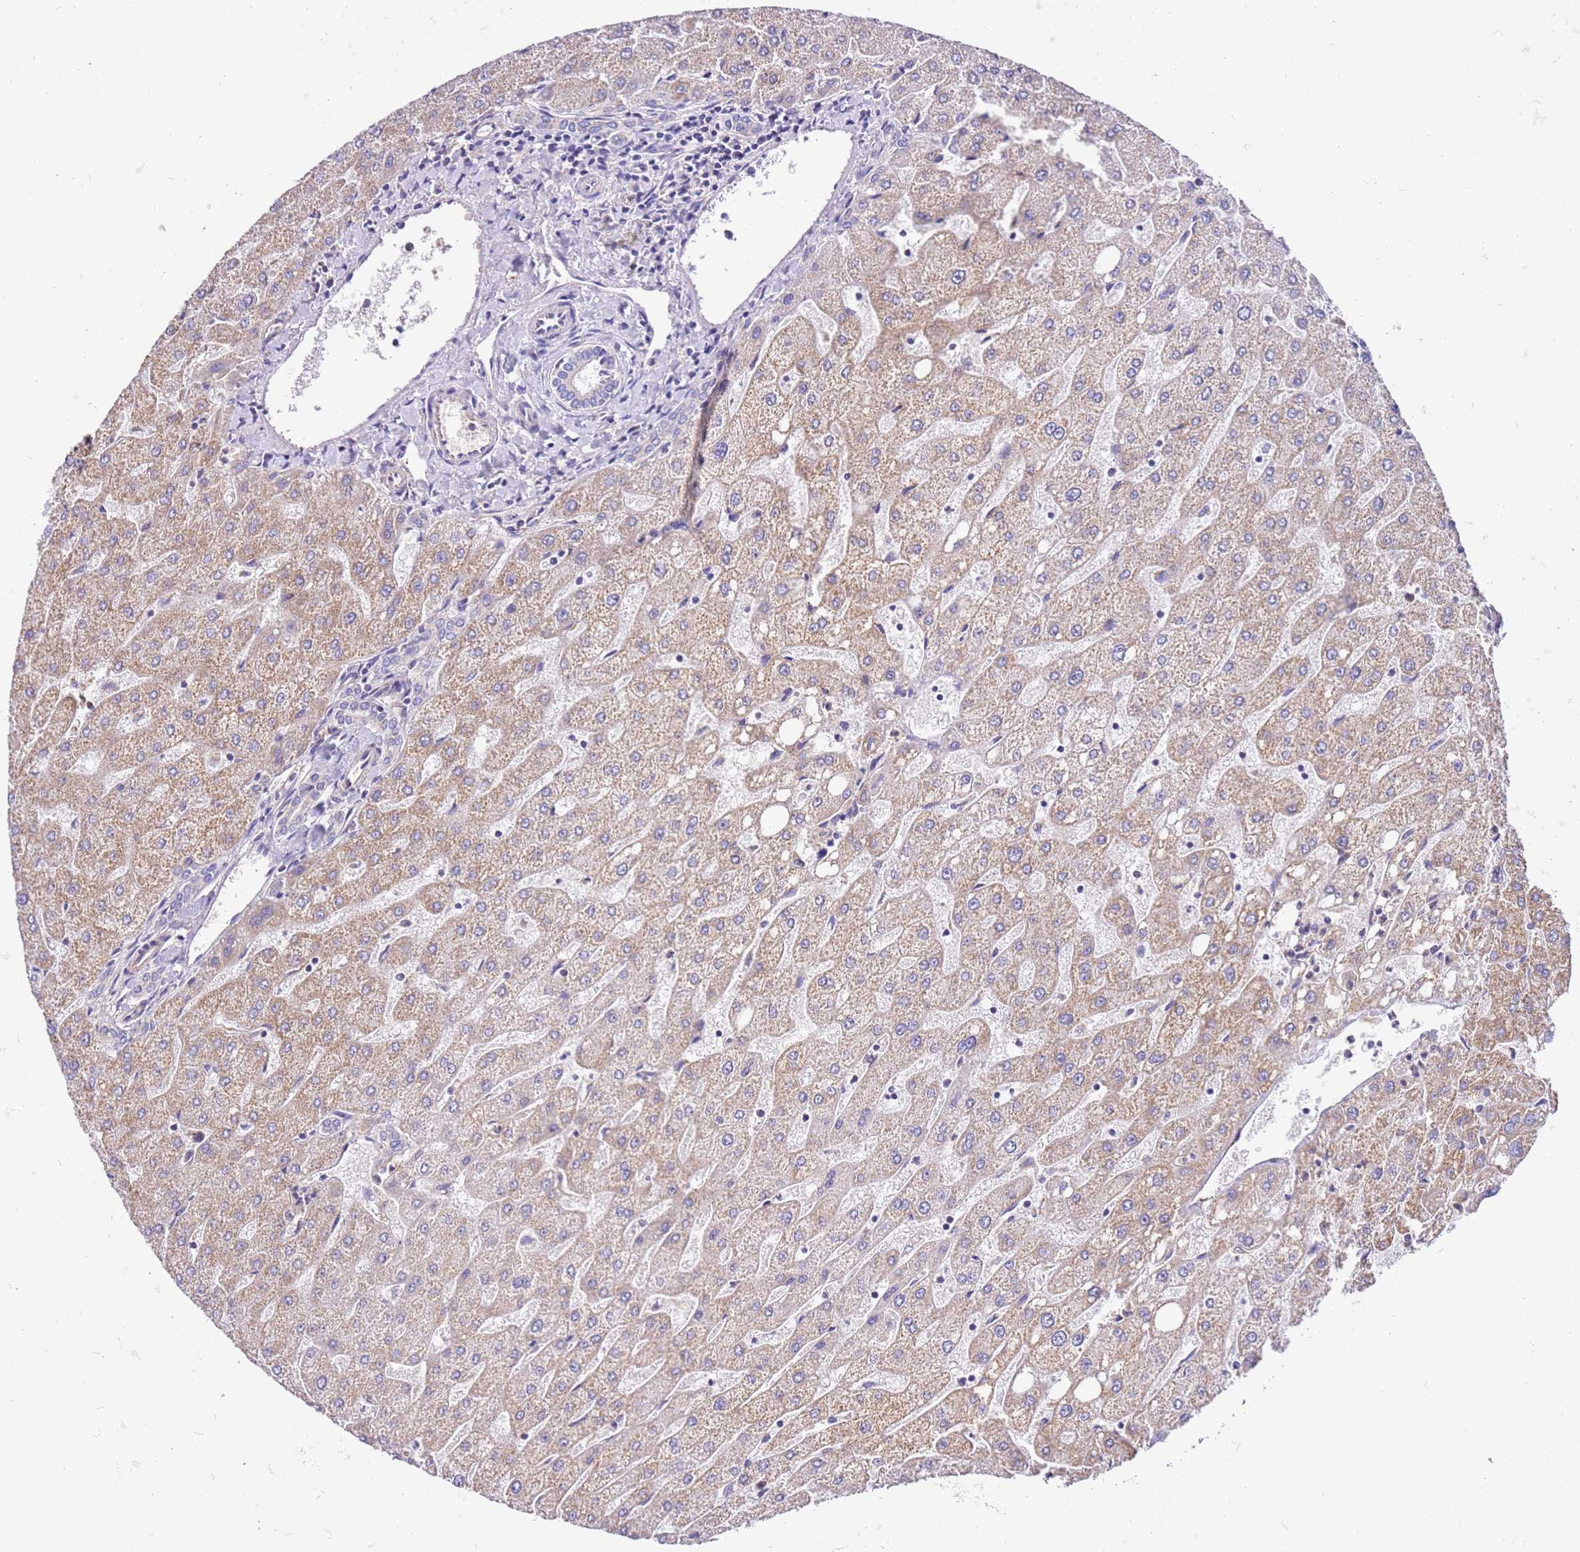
{"staining": {"intensity": "negative", "quantity": "none", "location": "none"}, "tissue": "liver", "cell_type": "Cholangiocytes", "image_type": "normal", "snomed": [{"axis": "morphology", "description": "Normal tissue, NOS"}, {"axis": "topography", "description": "Liver"}], "caption": "Protein analysis of unremarkable liver reveals no significant expression in cholangiocytes.", "gene": "MRPL20", "patient": {"sex": "male", "age": 67}}